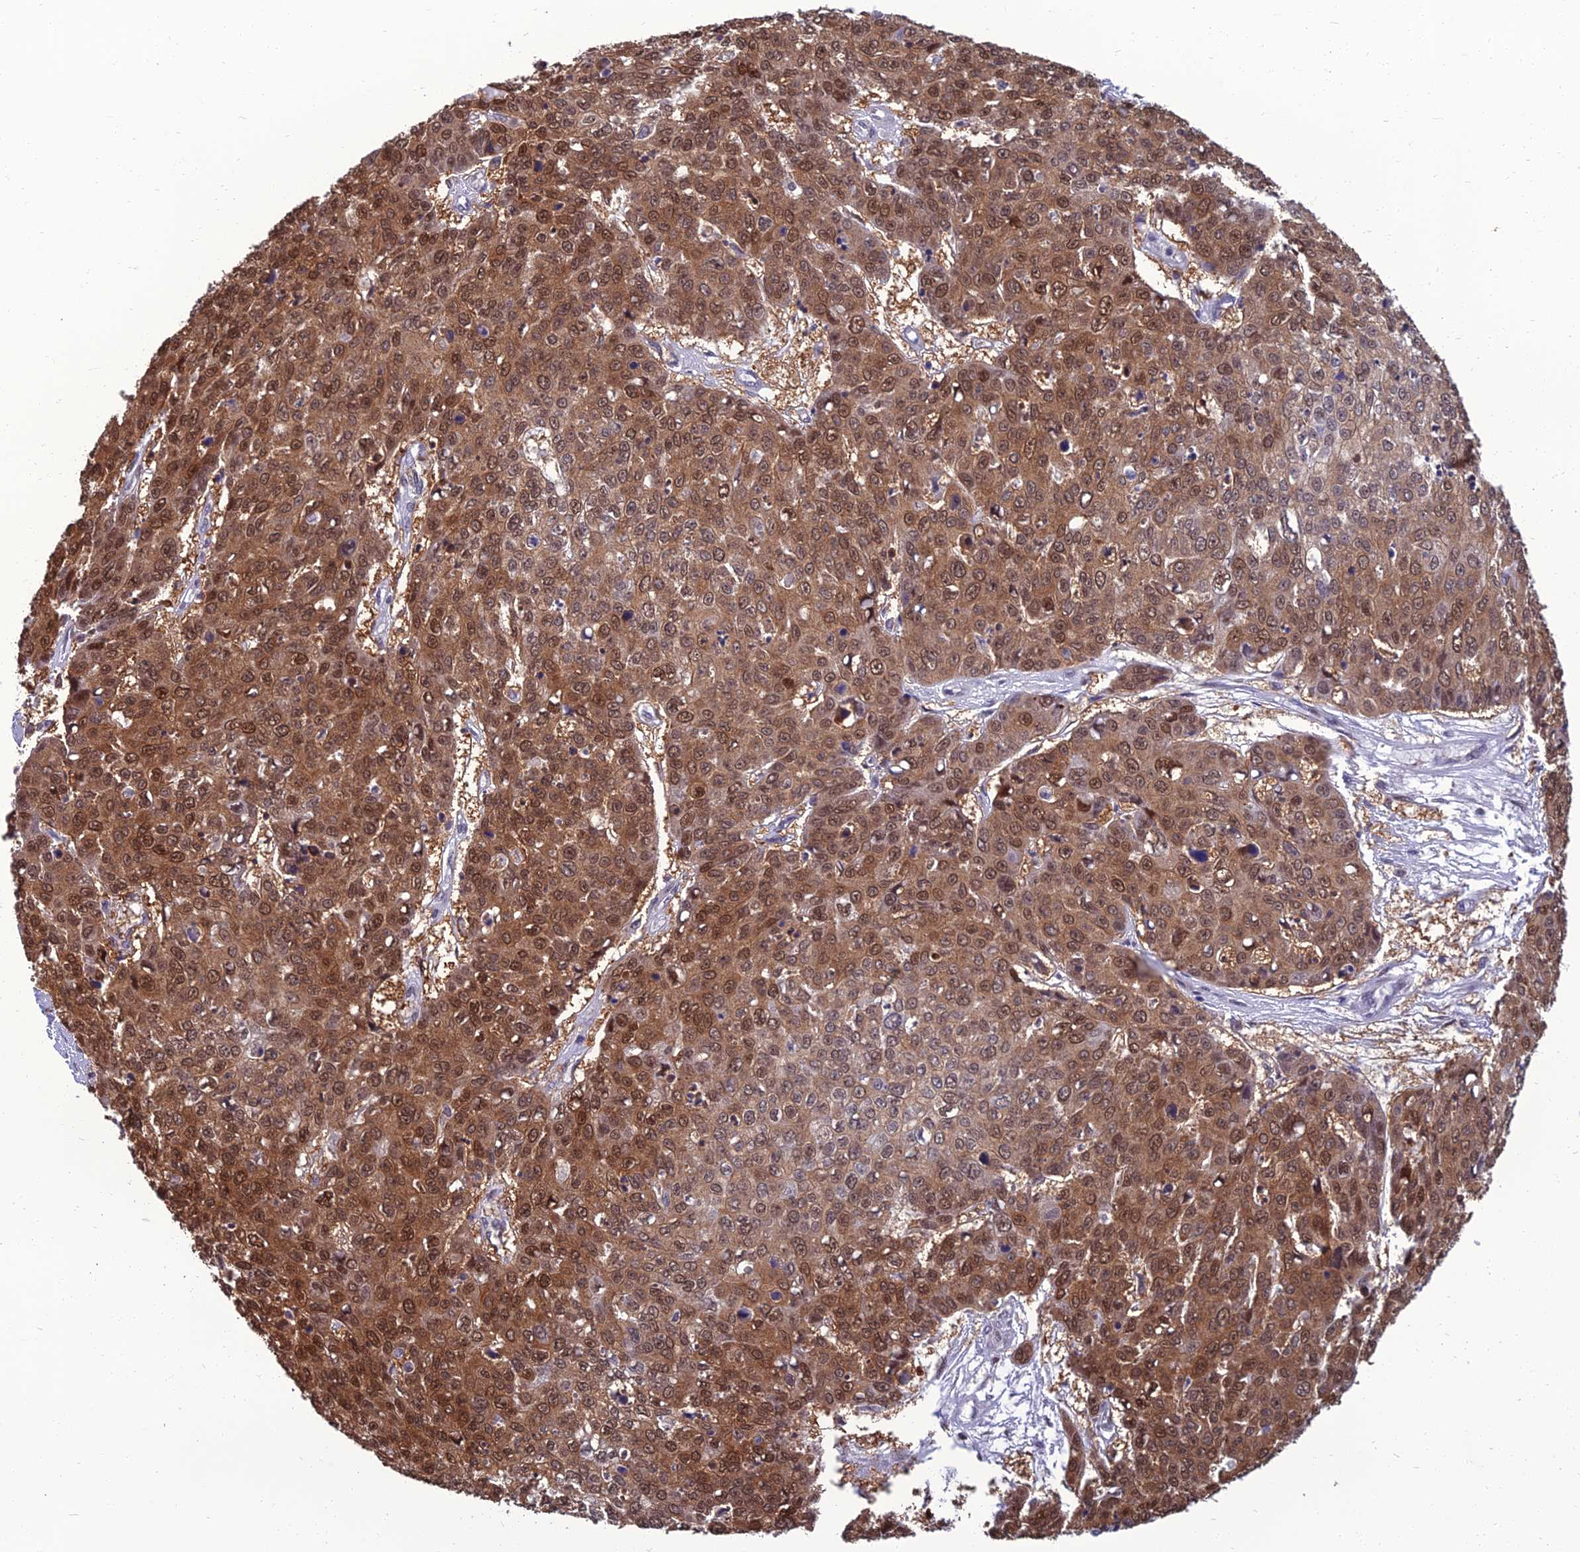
{"staining": {"intensity": "moderate", "quantity": "25%-75%", "location": "cytoplasmic/membranous,nuclear"}, "tissue": "skin cancer", "cell_type": "Tumor cells", "image_type": "cancer", "snomed": [{"axis": "morphology", "description": "Normal tissue, NOS"}, {"axis": "morphology", "description": "Squamous cell carcinoma, NOS"}, {"axis": "topography", "description": "Skin"}], "caption": "Squamous cell carcinoma (skin) stained for a protein displays moderate cytoplasmic/membranous and nuclear positivity in tumor cells.", "gene": "NR4A3", "patient": {"sex": "male", "age": 72}}